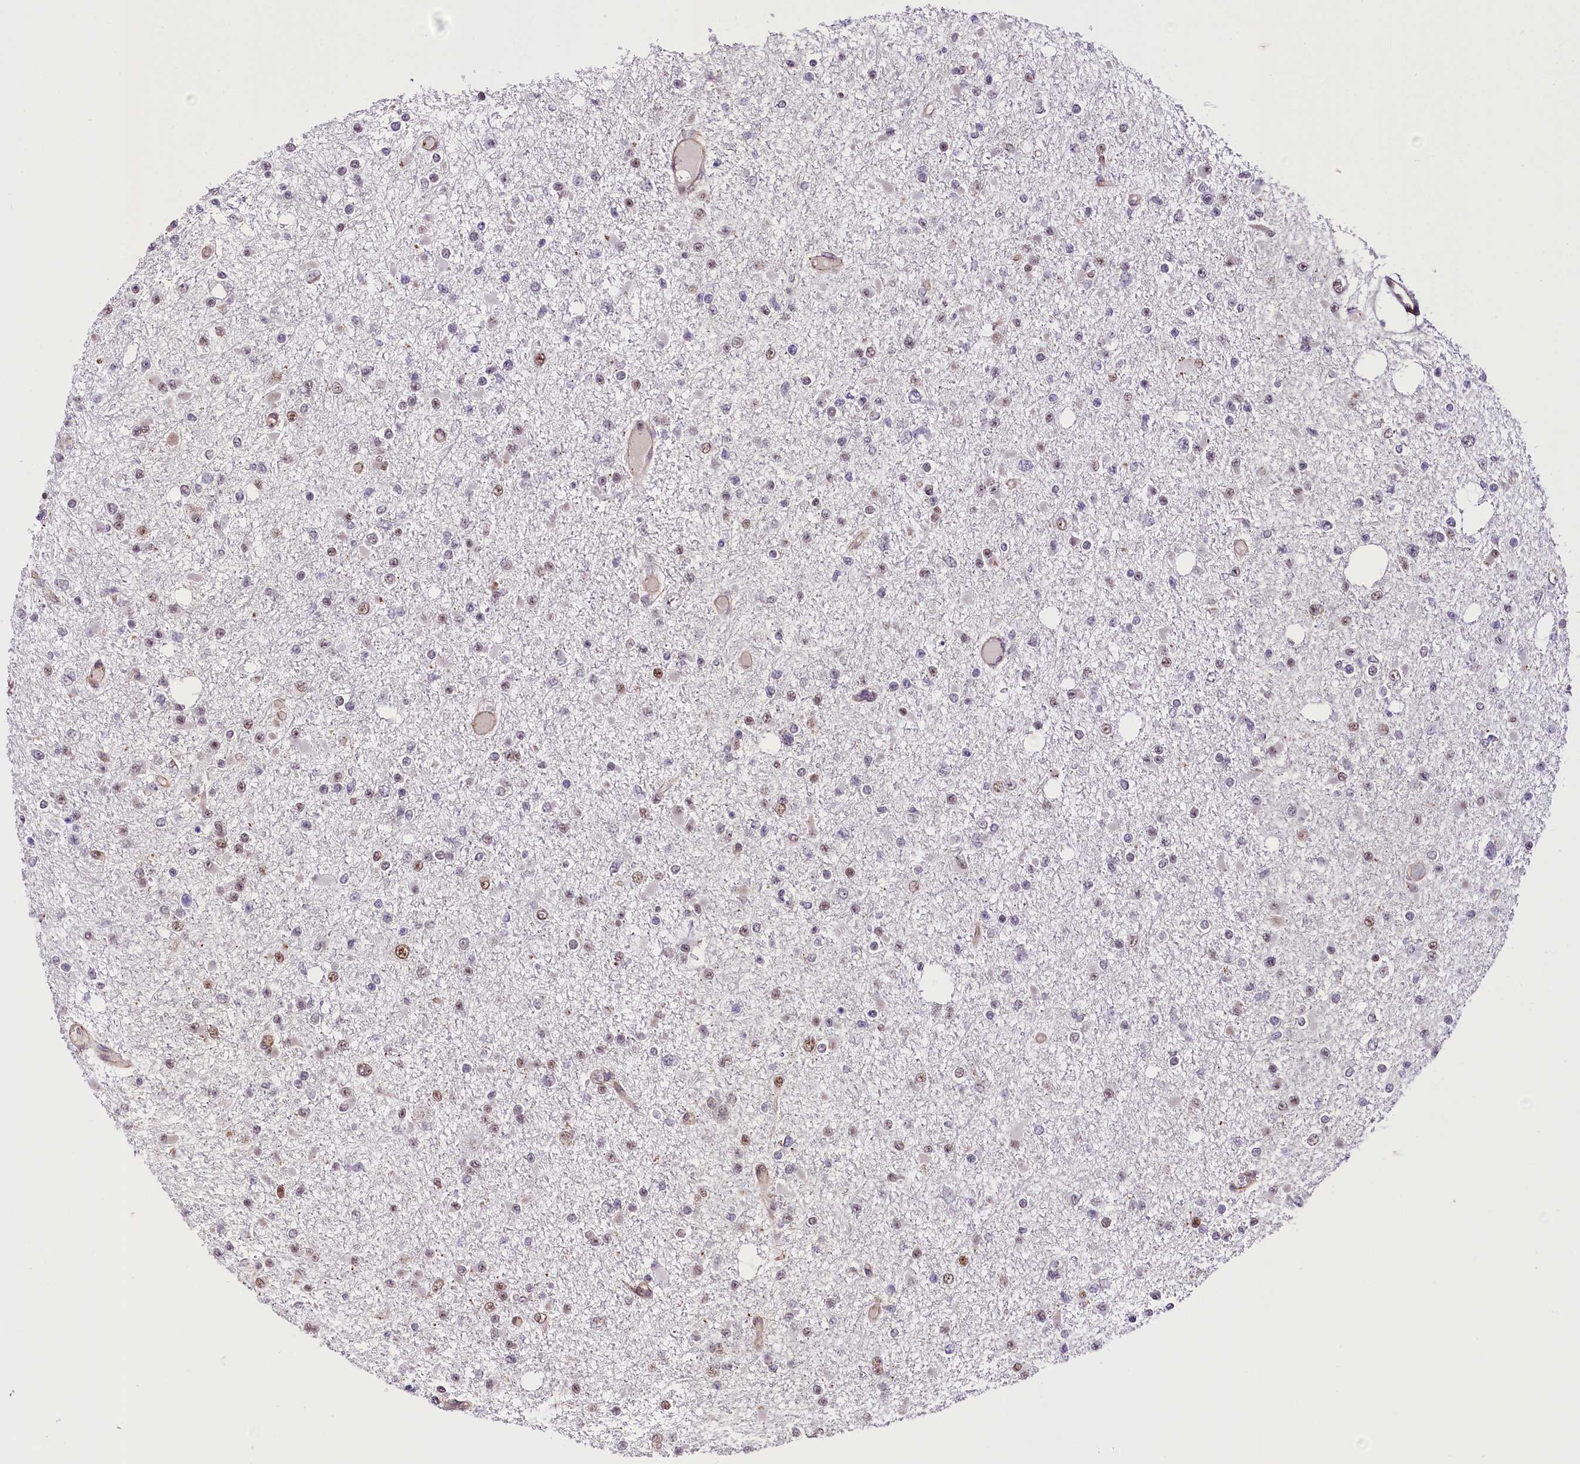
{"staining": {"intensity": "weak", "quantity": "25%-75%", "location": "nuclear"}, "tissue": "glioma", "cell_type": "Tumor cells", "image_type": "cancer", "snomed": [{"axis": "morphology", "description": "Glioma, malignant, Low grade"}, {"axis": "topography", "description": "Brain"}], "caption": "Glioma was stained to show a protein in brown. There is low levels of weak nuclear expression in about 25%-75% of tumor cells.", "gene": "MRPL54", "patient": {"sex": "female", "age": 22}}